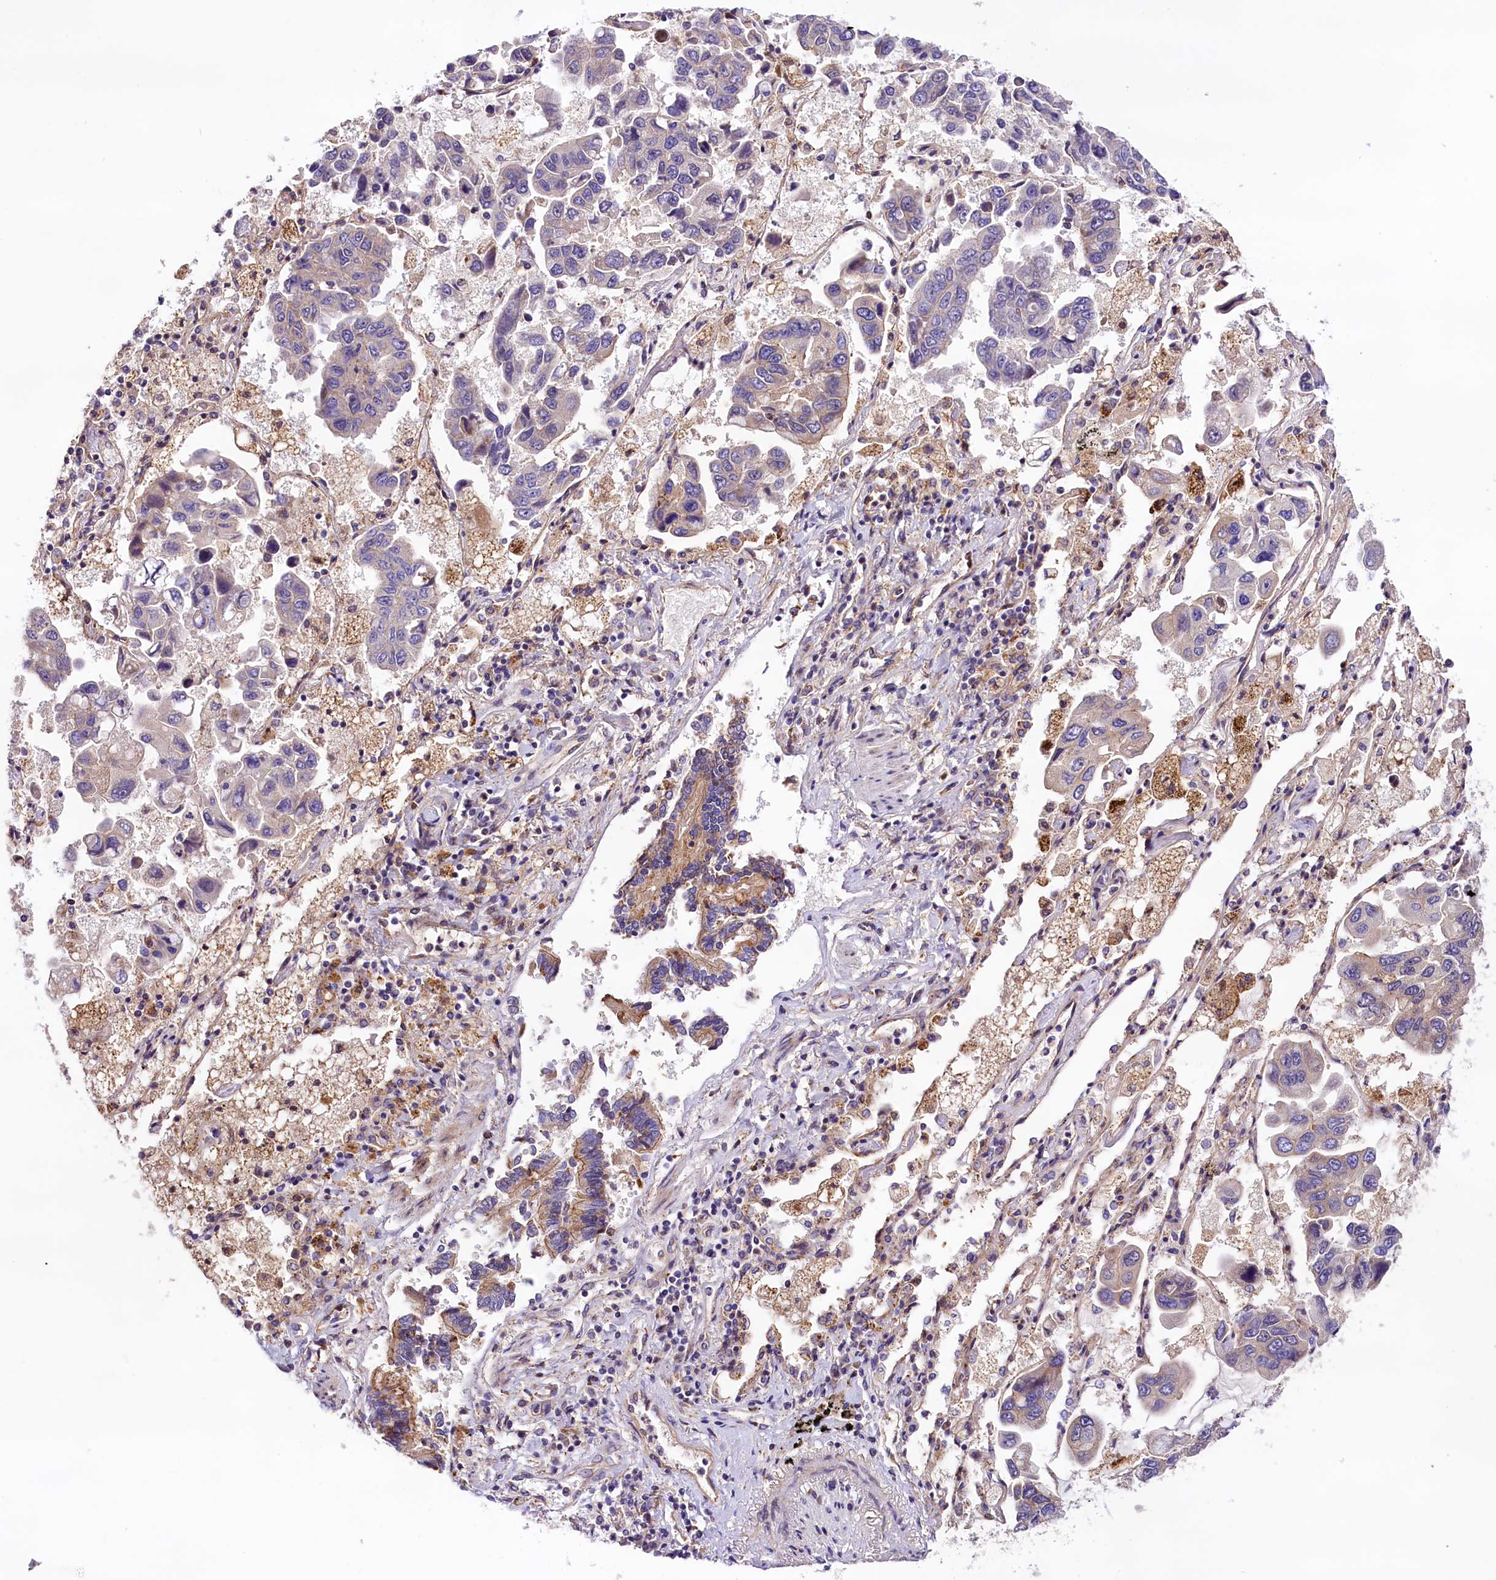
{"staining": {"intensity": "negative", "quantity": "none", "location": "none"}, "tissue": "lung cancer", "cell_type": "Tumor cells", "image_type": "cancer", "snomed": [{"axis": "morphology", "description": "Adenocarcinoma, NOS"}, {"axis": "topography", "description": "Lung"}], "caption": "Lung cancer stained for a protein using immunohistochemistry (IHC) shows no staining tumor cells.", "gene": "ARMC6", "patient": {"sex": "male", "age": 64}}